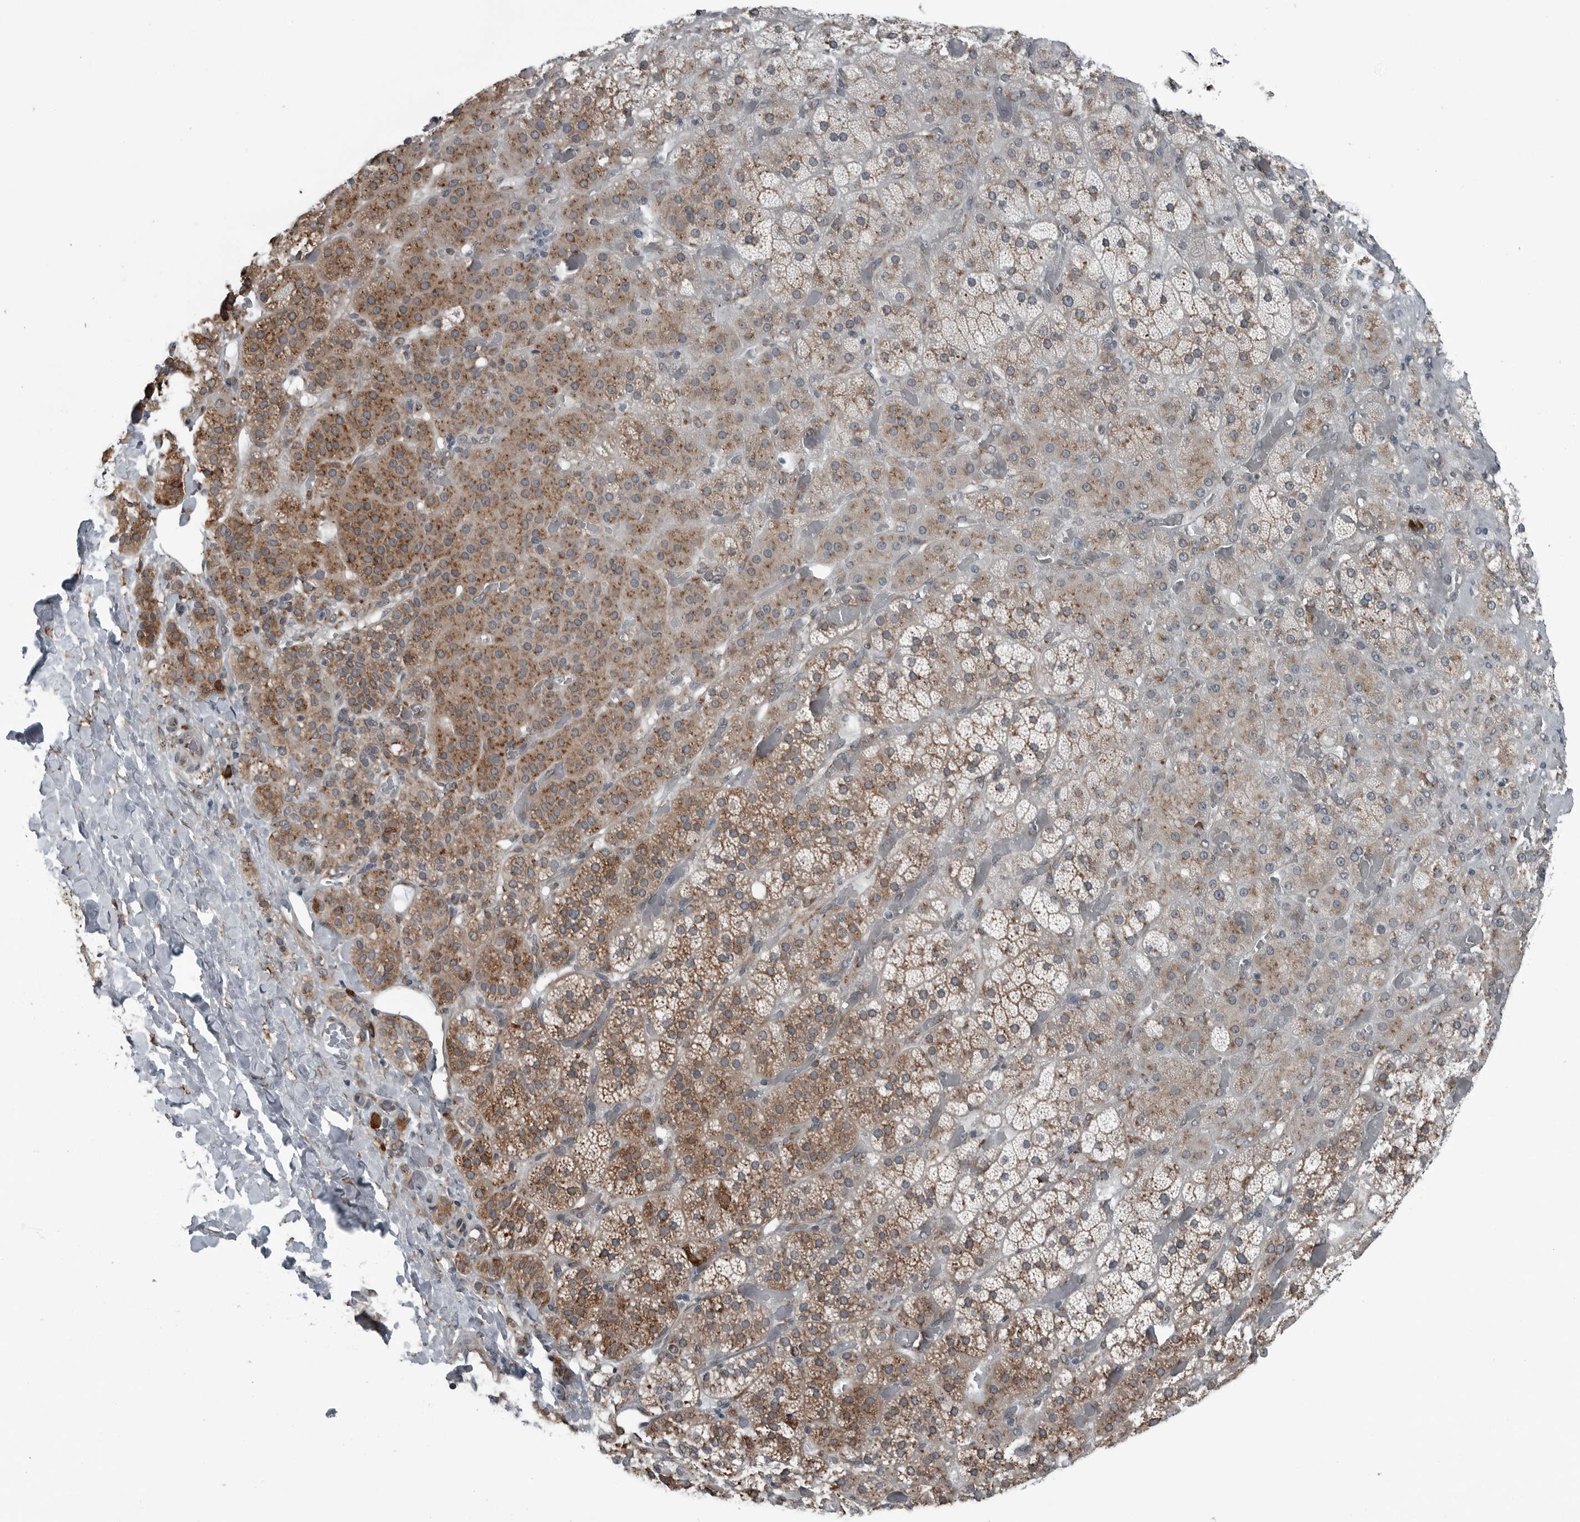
{"staining": {"intensity": "moderate", "quantity": "25%-75%", "location": "cytoplasmic/membranous"}, "tissue": "adrenal gland", "cell_type": "Glandular cells", "image_type": "normal", "snomed": [{"axis": "morphology", "description": "Normal tissue, NOS"}, {"axis": "topography", "description": "Adrenal gland"}], "caption": "About 25%-75% of glandular cells in unremarkable adrenal gland exhibit moderate cytoplasmic/membranous protein staining as visualized by brown immunohistochemical staining.", "gene": "CEP85", "patient": {"sex": "male", "age": 57}}